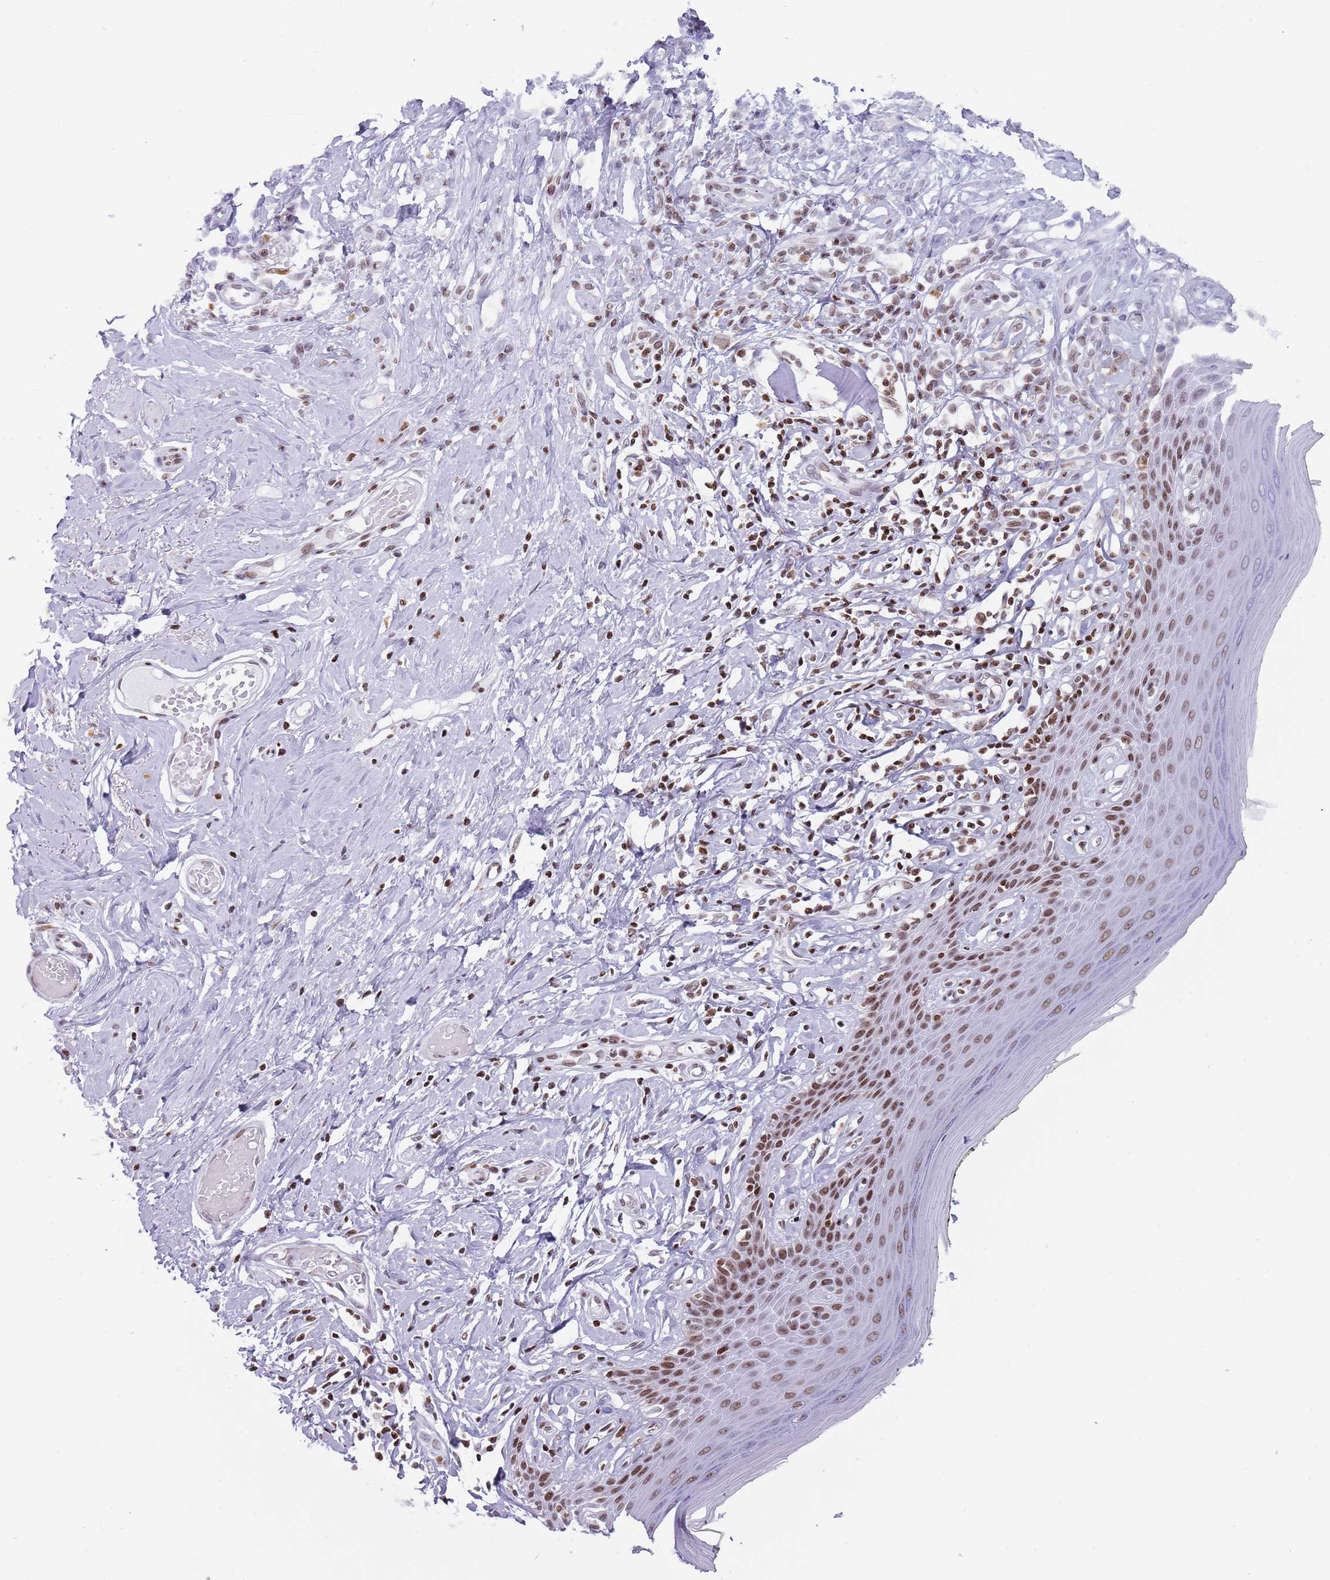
{"staining": {"intensity": "moderate", "quantity": "25%-75%", "location": "nuclear"}, "tissue": "skin", "cell_type": "Epidermal cells", "image_type": "normal", "snomed": [{"axis": "morphology", "description": "Normal tissue, NOS"}, {"axis": "morphology", "description": "Inflammation, NOS"}, {"axis": "topography", "description": "Vulva"}], "caption": "Human skin stained for a protein (brown) exhibits moderate nuclear positive staining in approximately 25%-75% of epidermal cells.", "gene": "ENSG00000285547", "patient": {"sex": "female", "age": 84}}